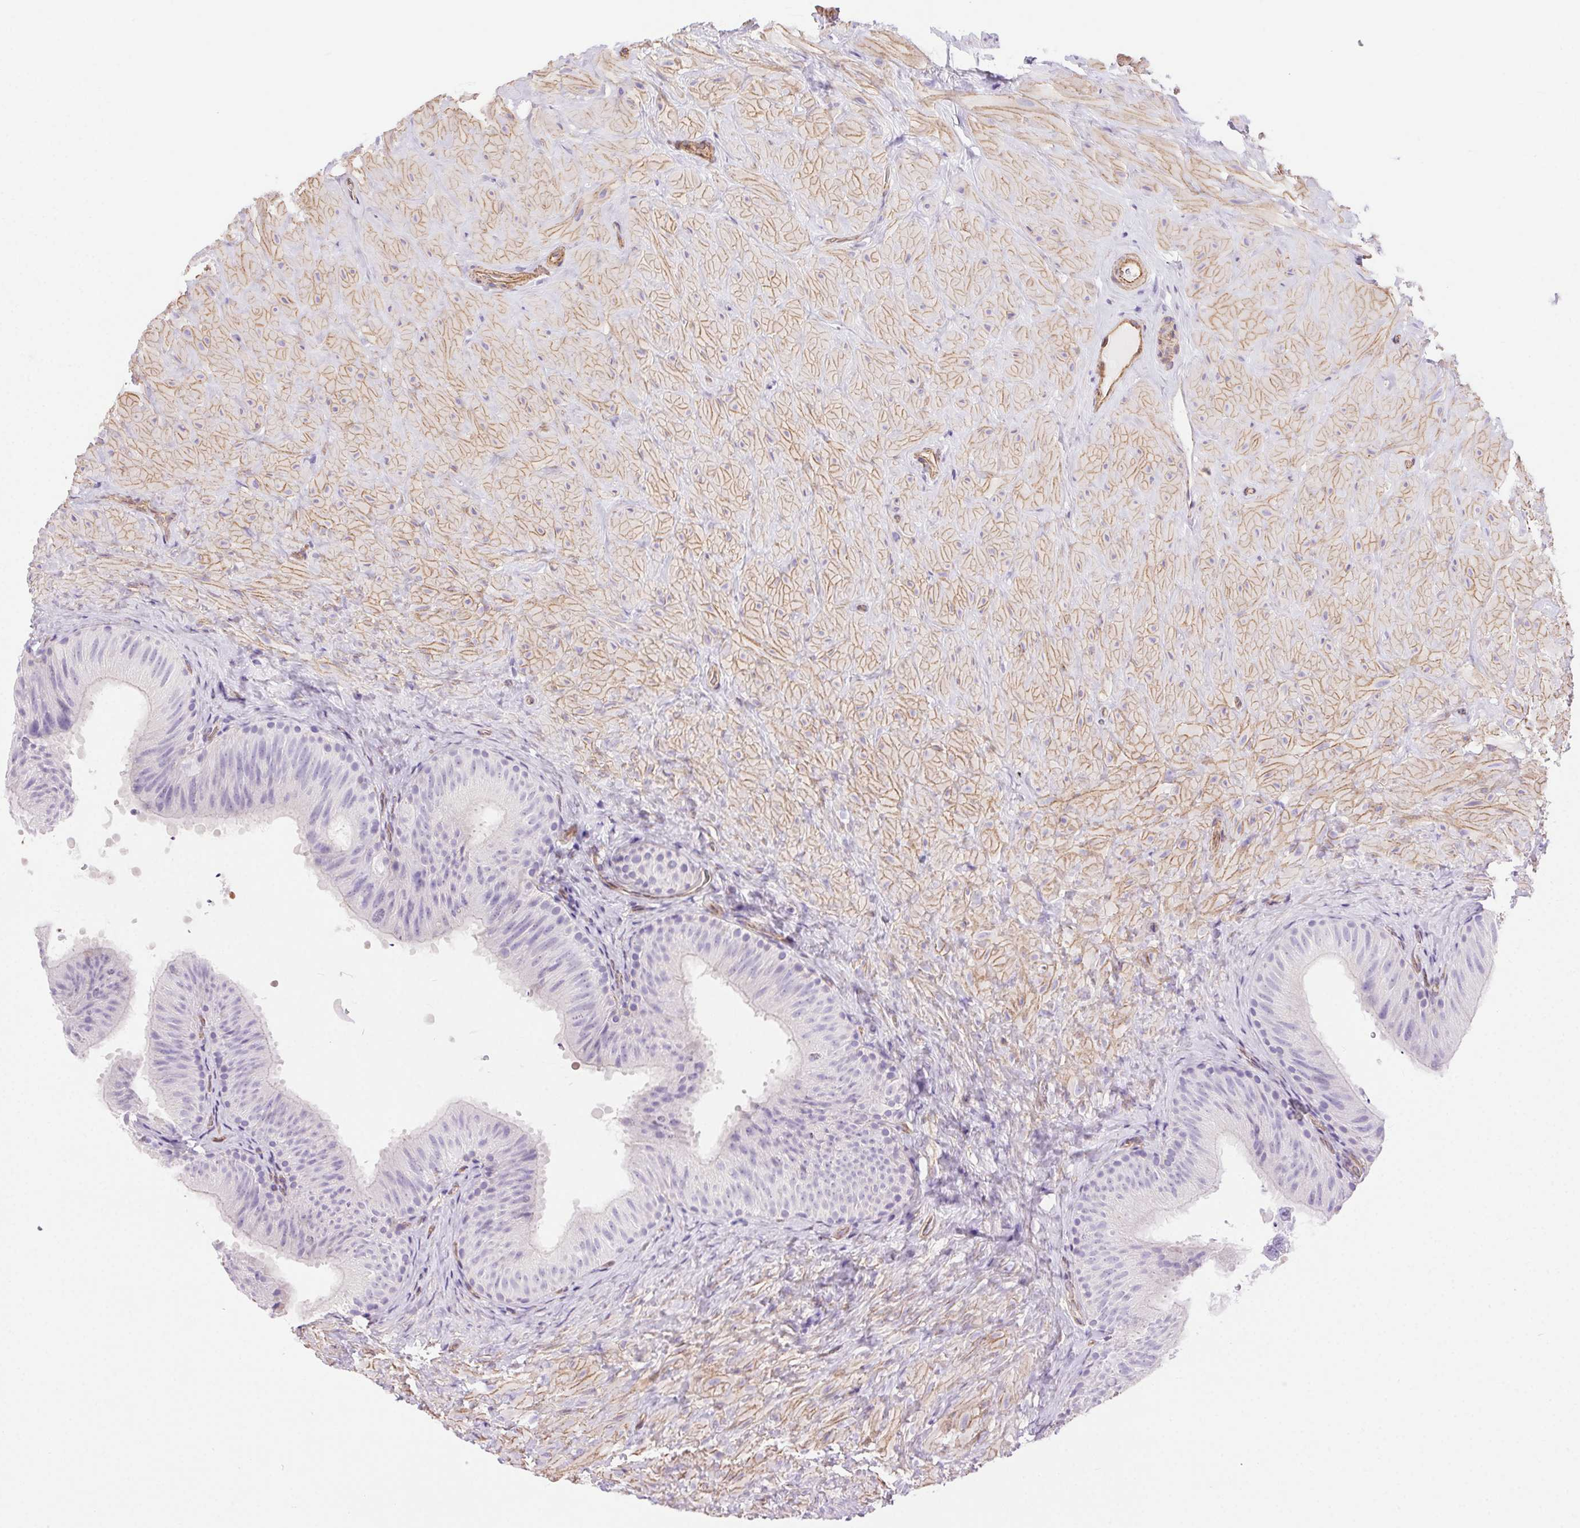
{"staining": {"intensity": "negative", "quantity": "none", "location": "none"}, "tissue": "epididymis", "cell_type": "Glandular cells", "image_type": "normal", "snomed": [{"axis": "morphology", "description": "Normal tissue, NOS"}, {"axis": "topography", "description": "Epididymis, spermatic cord, NOS"}, {"axis": "topography", "description": "Epididymis"}], "caption": "Glandular cells show no significant expression in benign epididymis. (DAB (3,3'-diaminobenzidine) immunohistochemistry (IHC) visualized using brightfield microscopy, high magnification).", "gene": "SHCBP1L", "patient": {"sex": "male", "age": 31}}